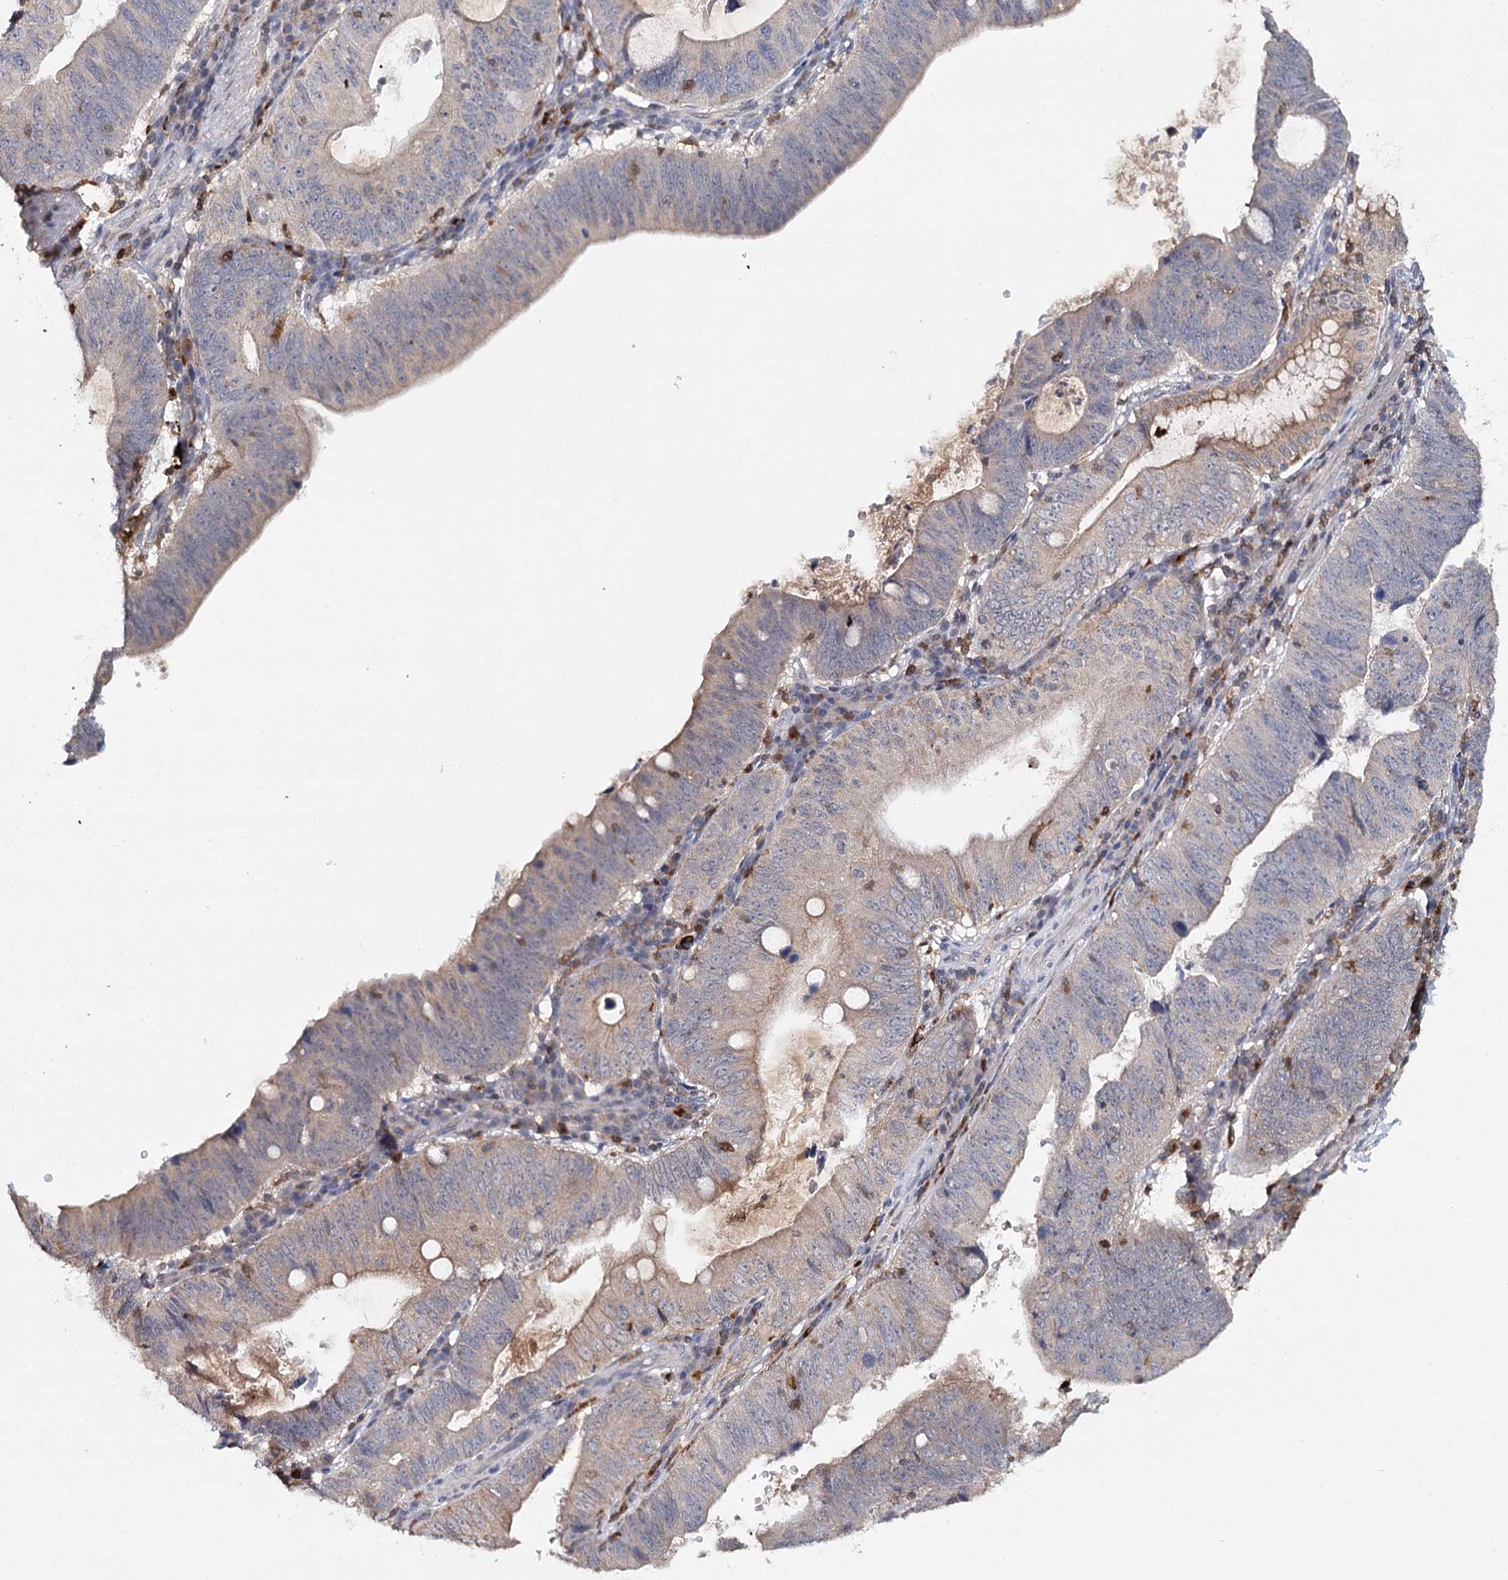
{"staining": {"intensity": "weak", "quantity": "<25%", "location": "cytoplasmic/membranous"}, "tissue": "stomach cancer", "cell_type": "Tumor cells", "image_type": "cancer", "snomed": [{"axis": "morphology", "description": "Adenocarcinoma, NOS"}, {"axis": "topography", "description": "Stomach"}], "caption": "Immunohistochemistry (IHC) histopathology image of neoplastic tissue: human adenocarcinoma (stomach) stained with DAB (3,3'-diaminobenzidine) shows no significant protein positivity in tumor cells. (DAB immunohistochemistry (IHC), high magnification).", "gene": "SLC41A2", "patient": {"sex": "male", "age": 59}}